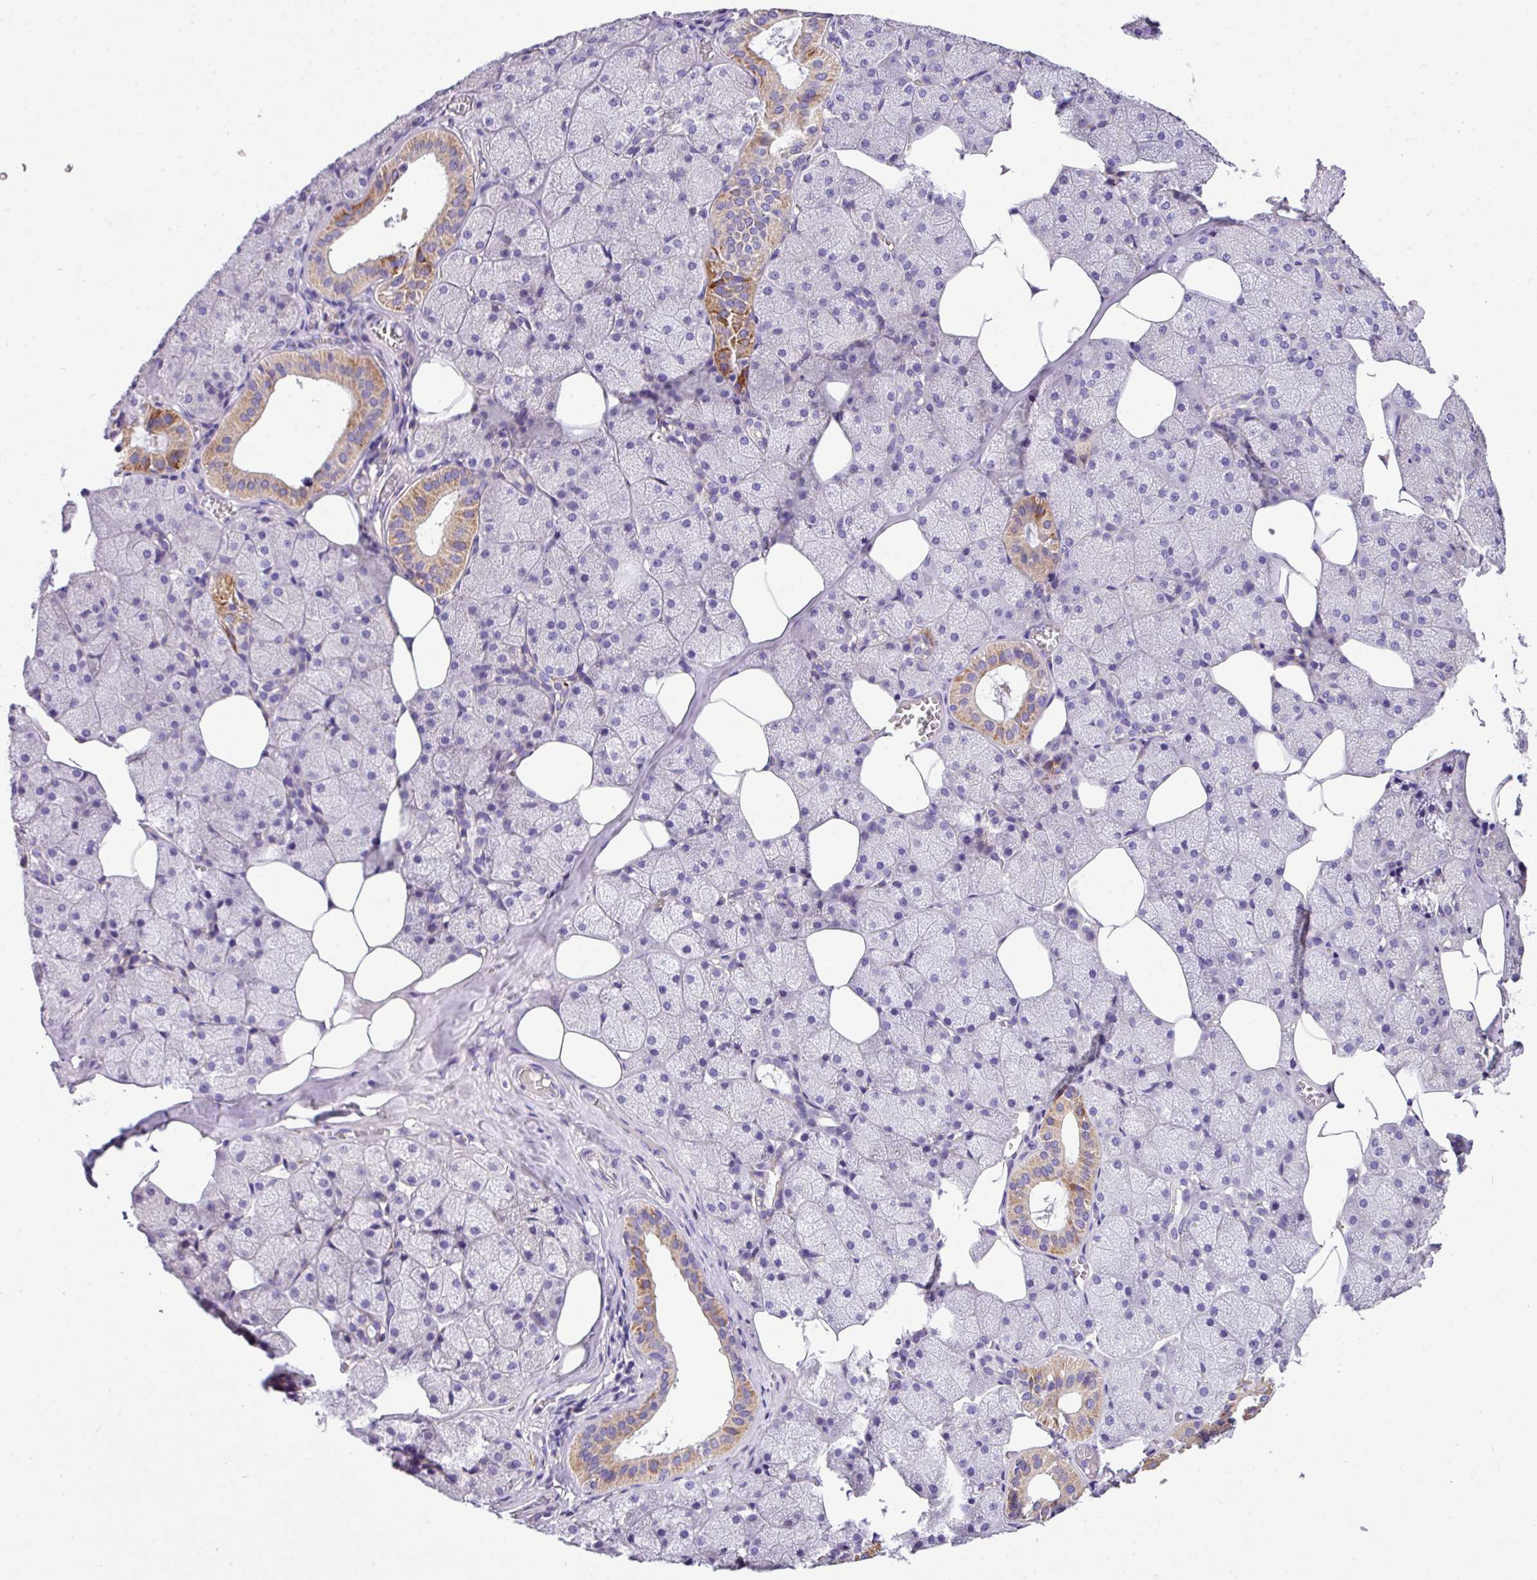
{"staining": {"intensity": "moderate", "quantity": "<25%", "location": "cytoplasmic/membranous"}, "tissue": "salivary gland", "cell_type": "Glandular cells", "image_type": "normal", "snomed": [{"axis": "morphology", "description": "Normal tissue, NOS"}, {"axis": "topography", "description": "Salivary gland"}, {"axis": "topography", "description": "Peripheral nerve tissue"}], "caption": "Immunohistochemistry (DAB) staining of normal human salivary gland reveals moderate cytoplasmic/membranous protein staining in about <25% of glandular cells. Using DAB (brown) and hematoxylin (blue) stains, captured at high magnification using brightfield microscopy.", "gene": "ANXA2R", "patient": {"sex": "male", "age": 38}}